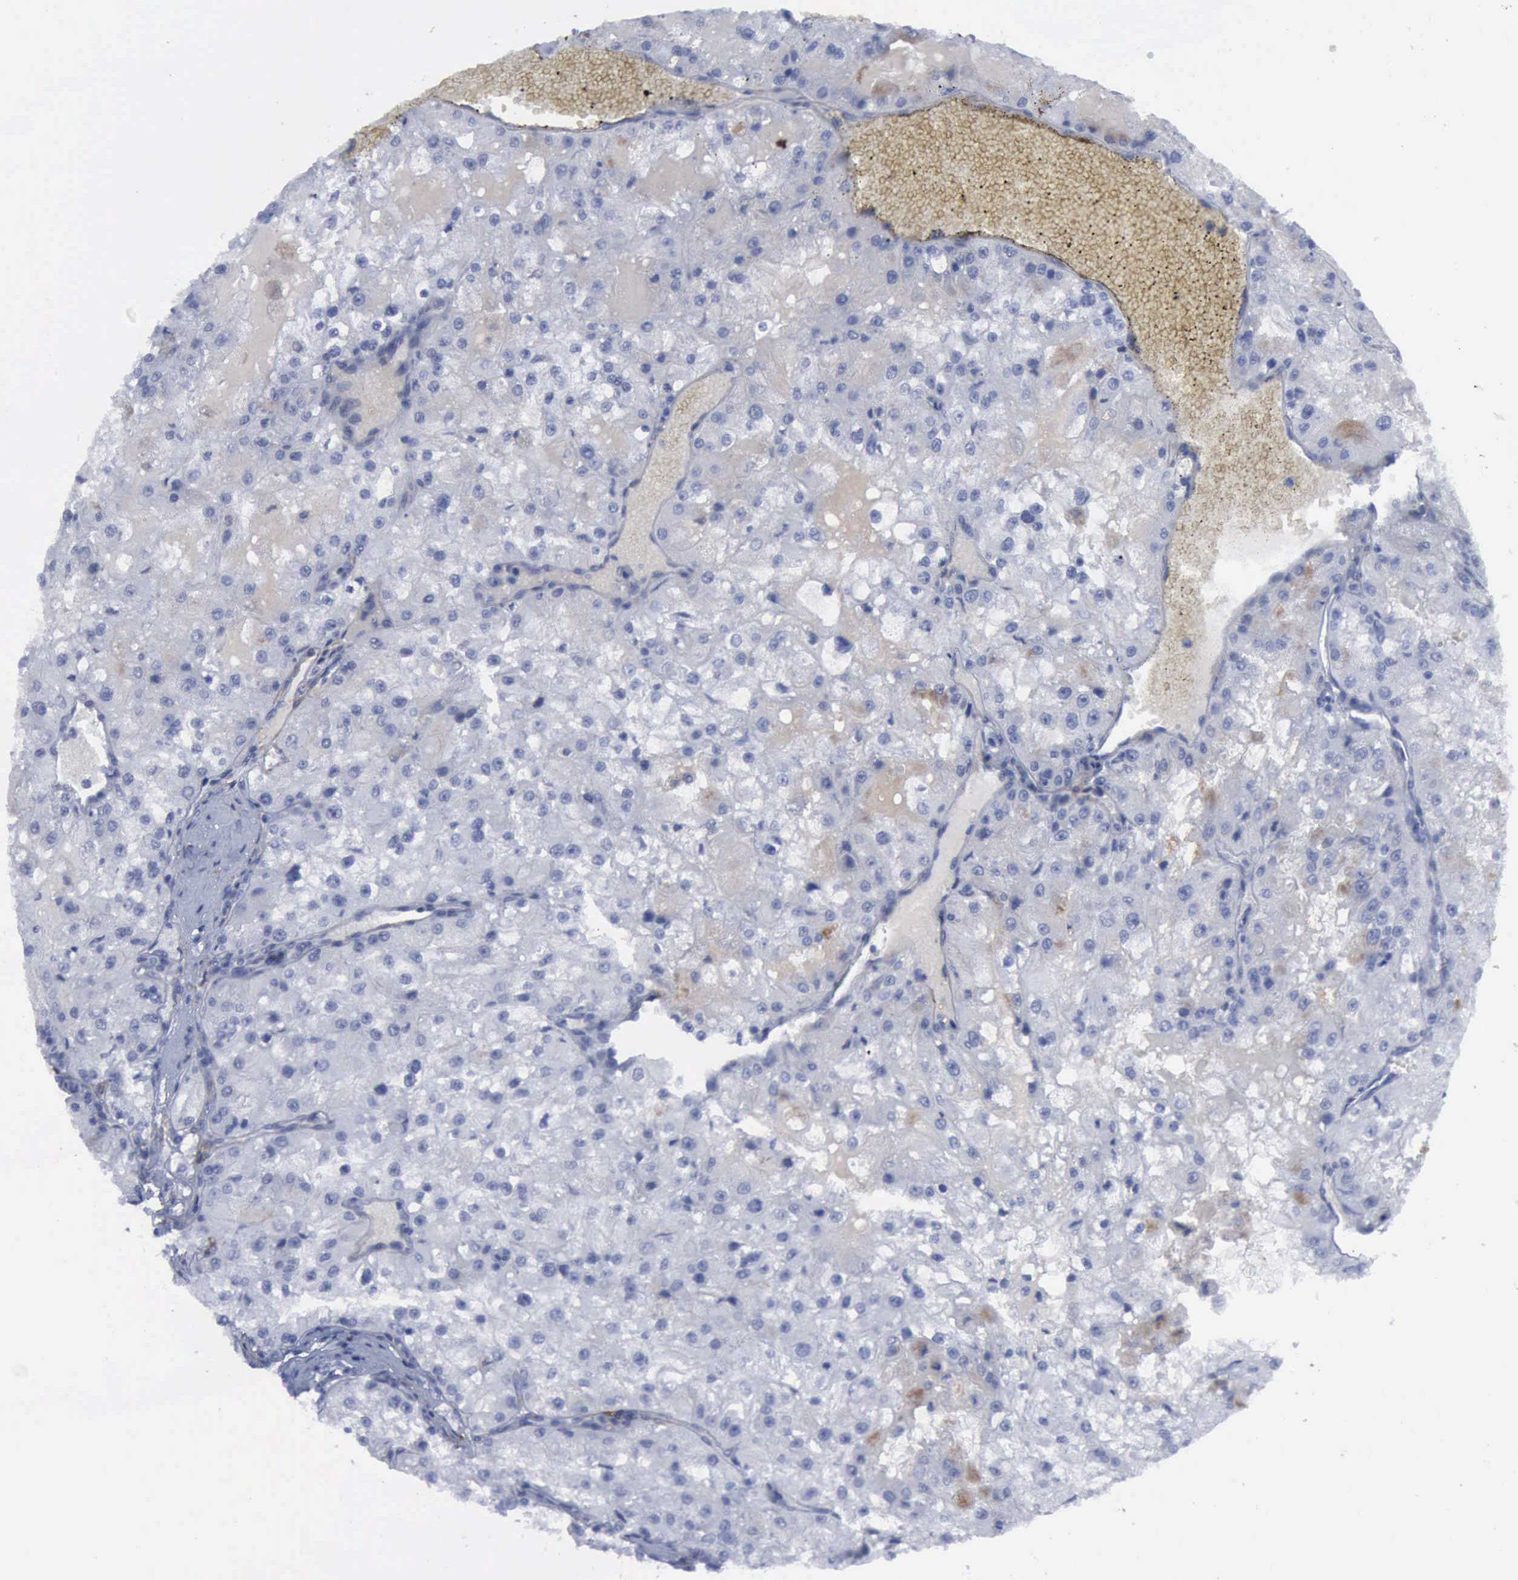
{"staining": {"intensity": "negative", "quantity": "none", "location": "none"}, "tissue": "renal cancer", "cell_type": "Tumor cells", "image_type": "cancer", "snomed": [{"axis": "morphology", "description": "Adenocarcinoma, NOS"}, {"axis": "topography", "description": "Kidney"}], "caption": "Renal adenocarcinoma stained for a protein using immunohistochemistry reveals no expression tumor cells.", "gene": "NGFR", "patient": {"sex": "female", "age": 74}}